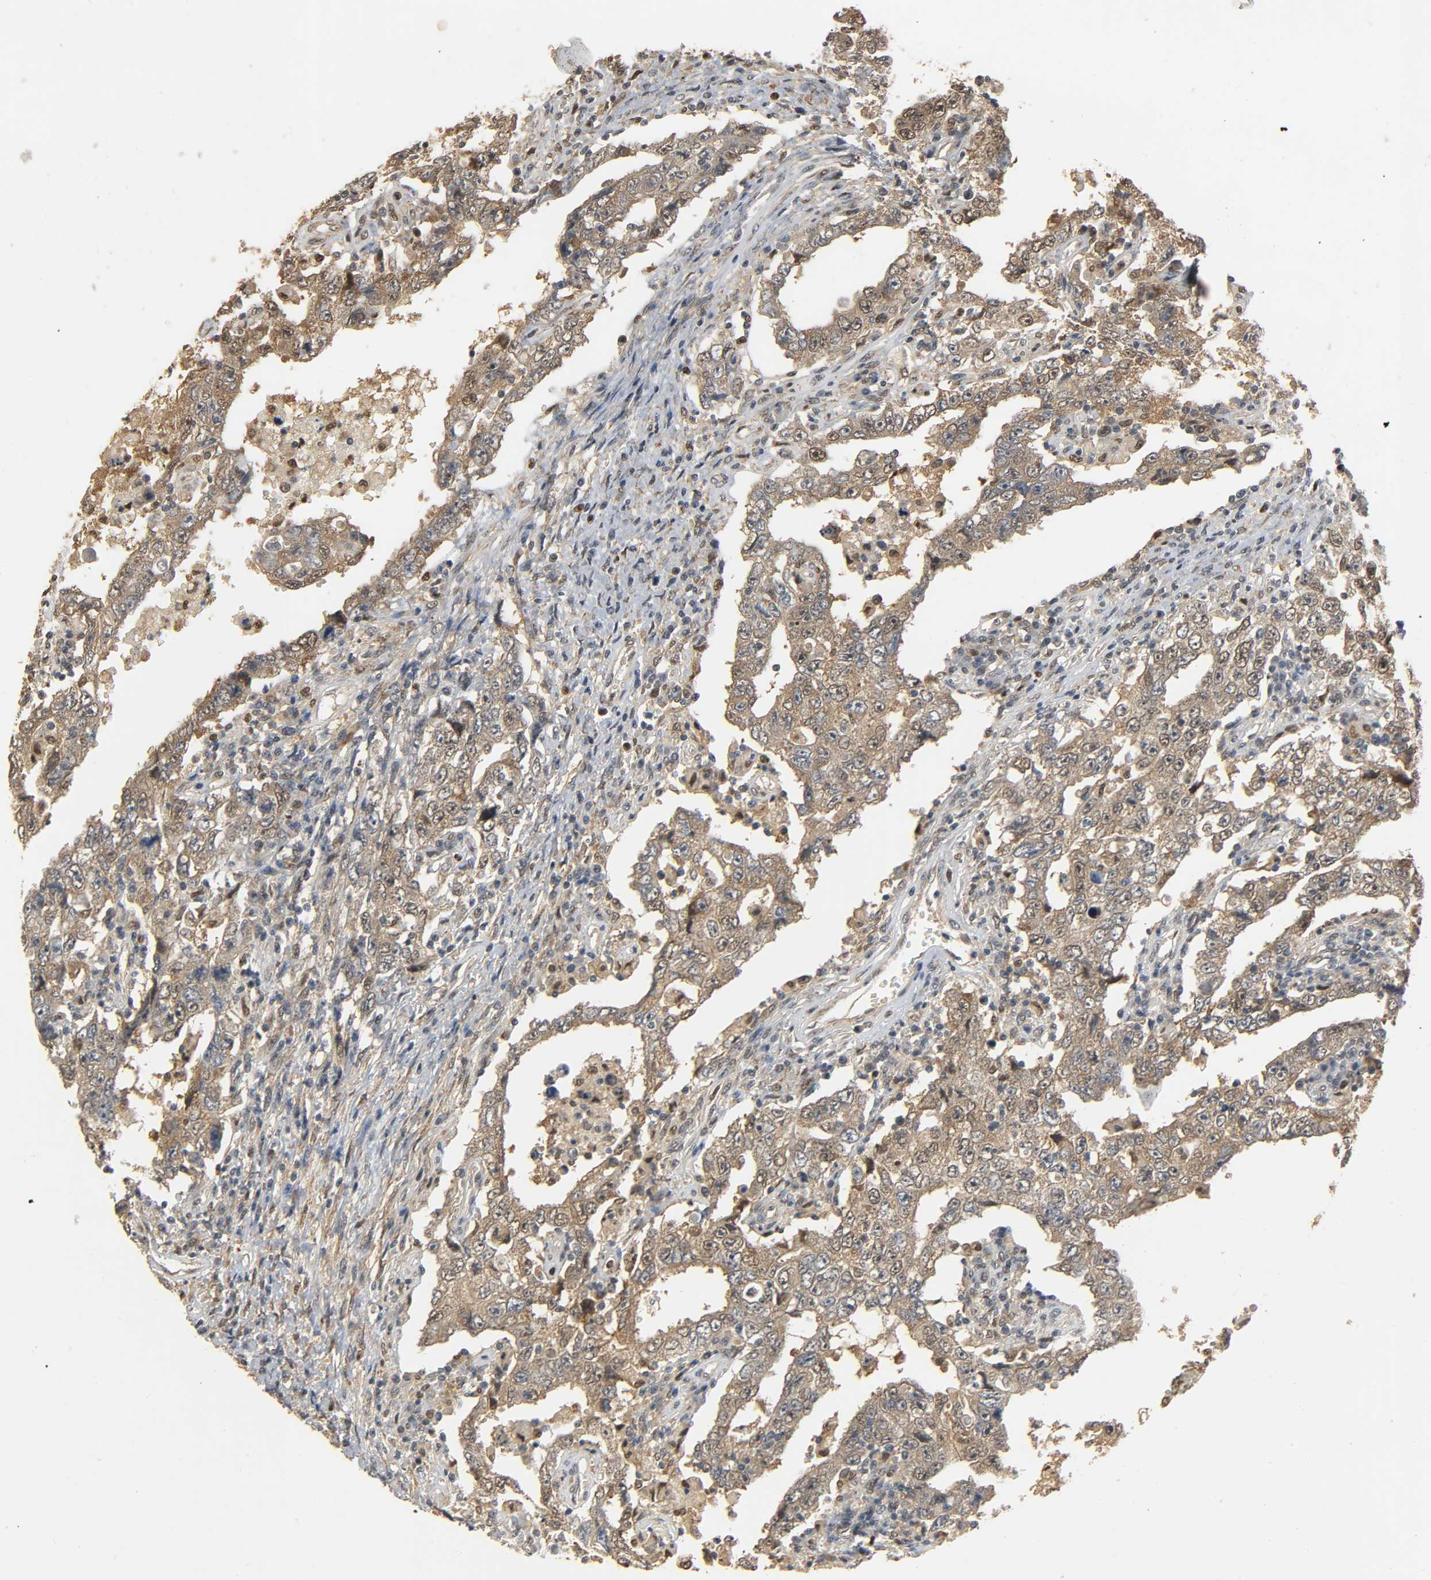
{"staining": {"intensity": "moderate", "quantity": ">75%", "location": "cytoplasmic/membranous,nuclear"}, "tissue": "testis cancer", "cell_type": "Tumor cells", "image_type": "cancer", "snomed": [{"axis": "morphology", "description": "Carcinoma, Embryonal, NOS"}, {"axis": "topography", "description": "Testis"}], "caption": "Testis cancer (embryonal carcinoma) was stained to show a protein in brown. There is medium levels of moderate cytoplasmic/membranous and nuclear expression in about >75% of tumor cells.", "gene": "ZFPM2", "patient": {"sex": "male", "age": 26}}